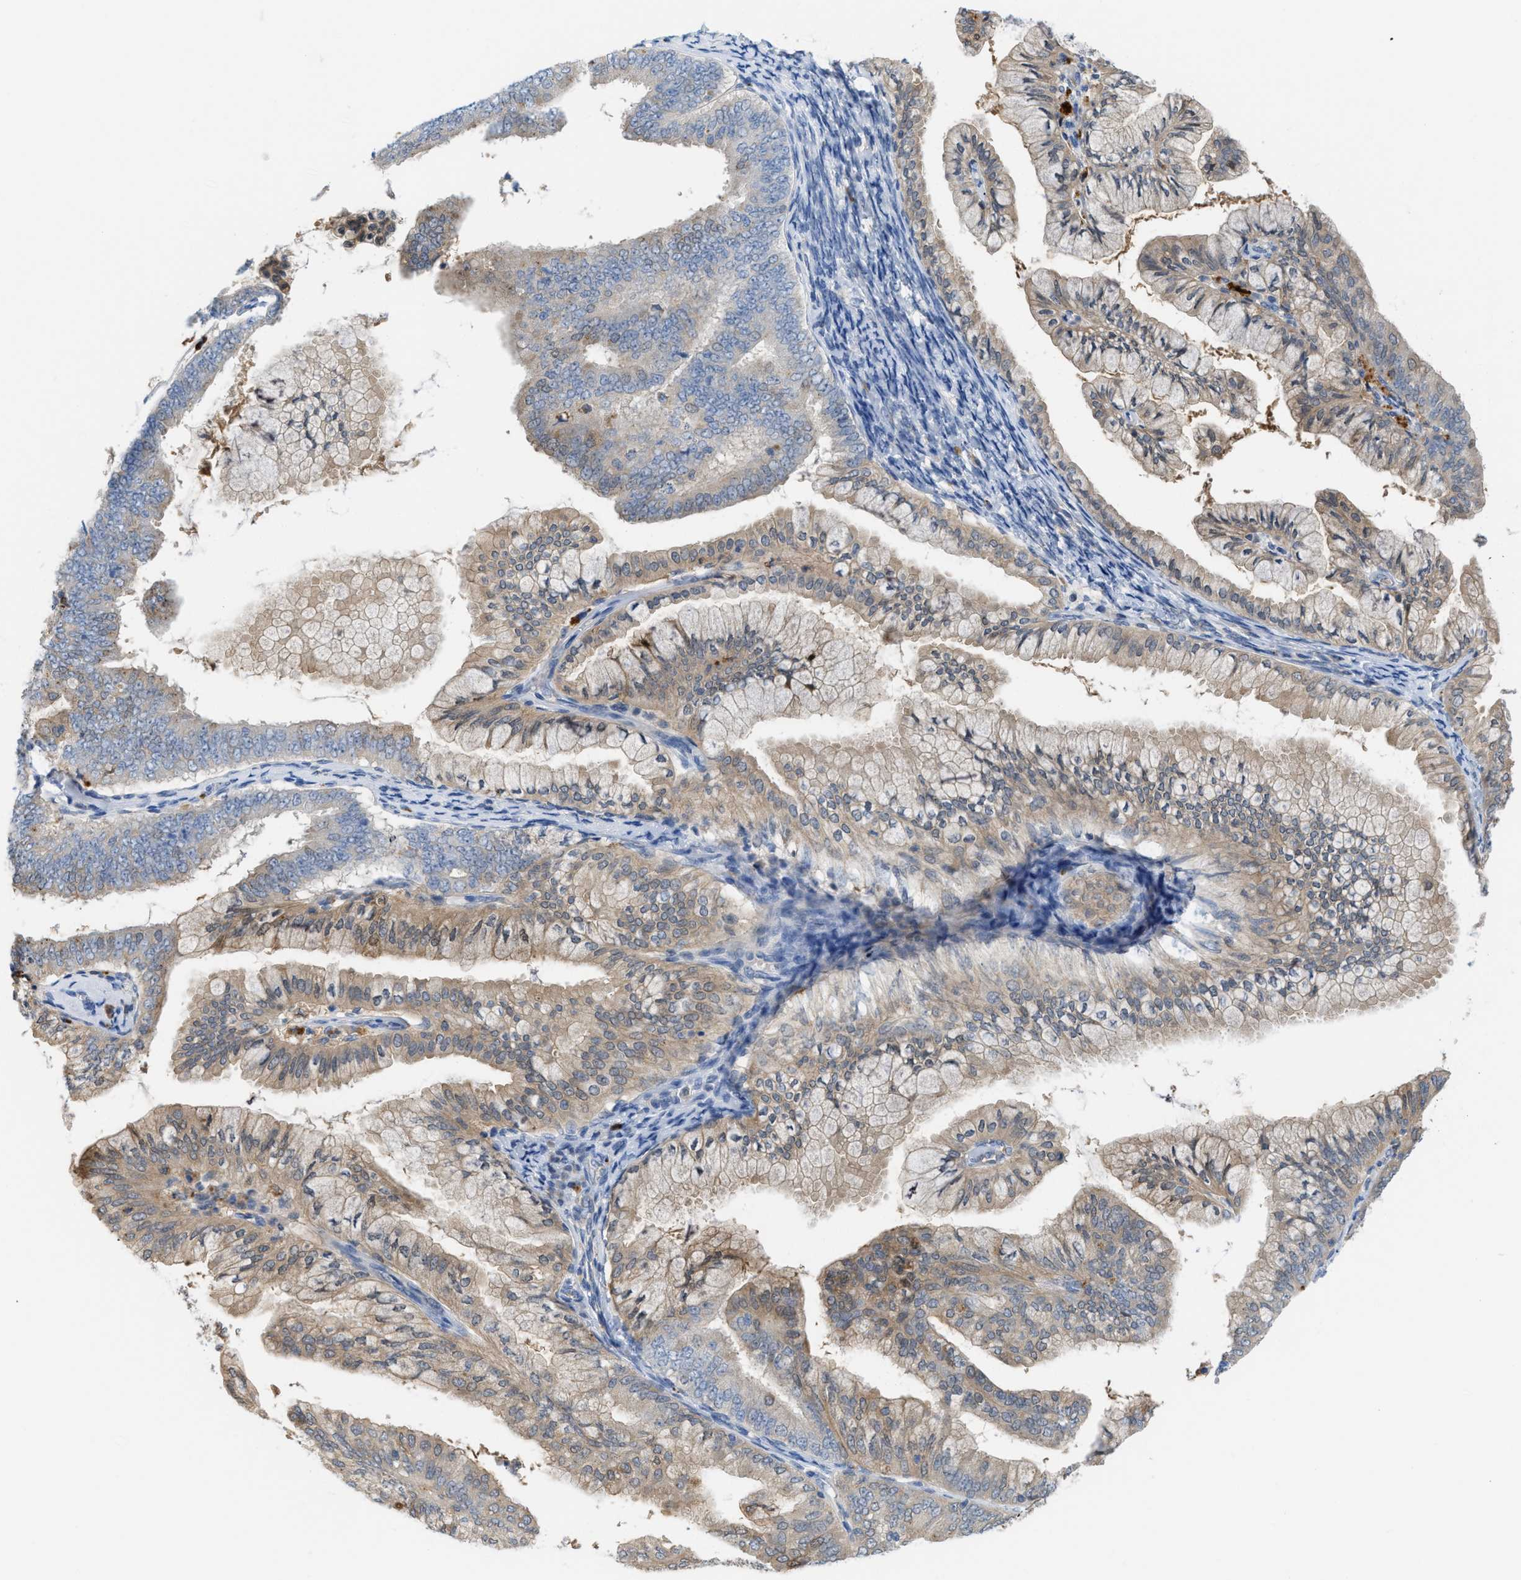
{"staining": {"intensity": "weak", "quantity": "25%-75%", "location": "cytoplasmic/membranous"}, "tissue": "endometrial cancer", "cell_type": "Tumor cells", "image_type": "cancer", "snomed": [{"axis": "morphology", "description": "Adenocarcinoma, NOS"}, {"axis": "topography", "description": "Endometrium"}], "caption": "Immunohistochemical staining of human endometrial cancer (adenocarcinoma) shows weak cytoplasmic/membranous protein positivity in about 25%-75% of tumor cells. (DAB IHC, brown staining for protein, blue staining for nuclei).", "gene": "CSTB", "patient": {"sex": "female", "age": 63}}